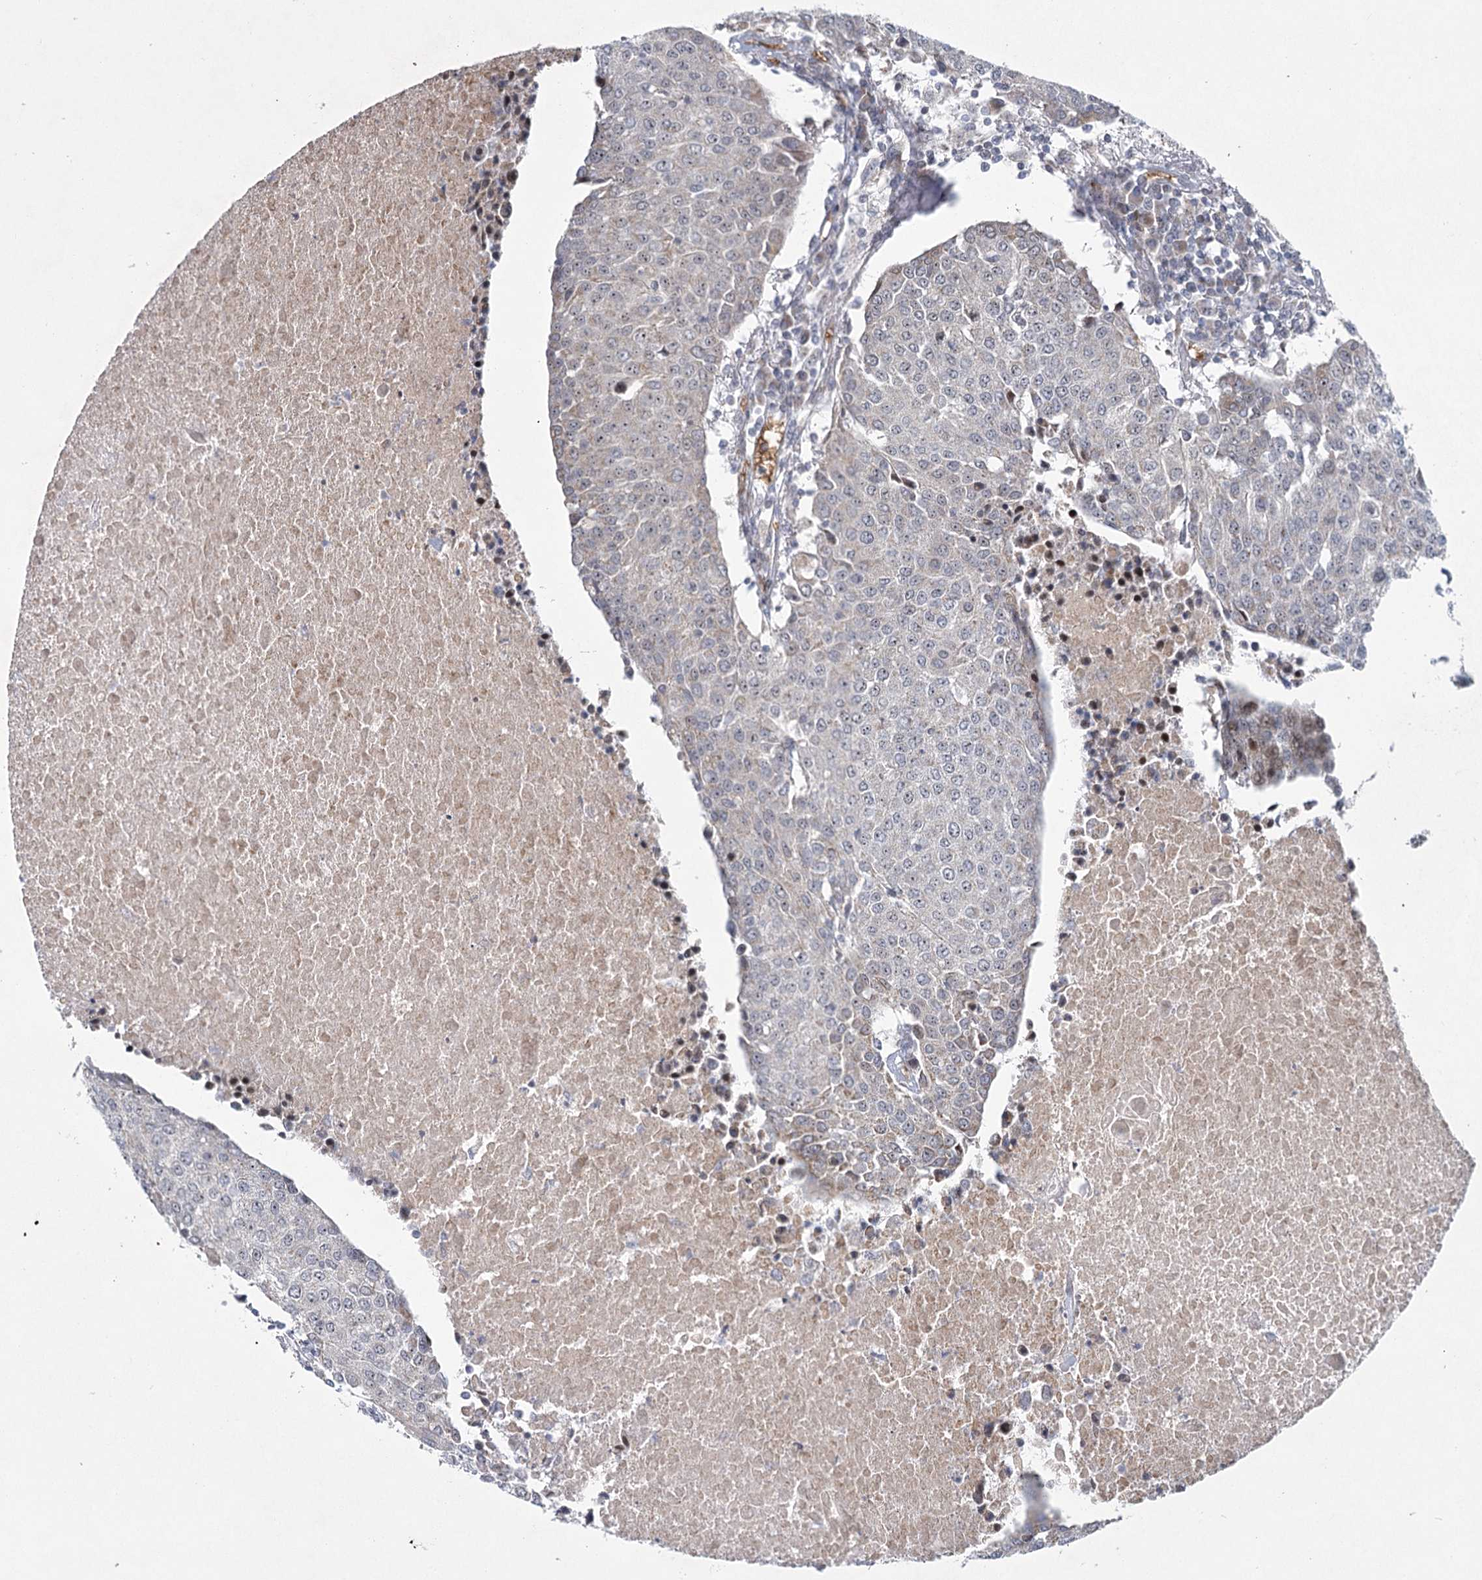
{"staining": {"intensity": "negative", "quantity": "none", "location": "none"}, "tissue": "urothelial cancer", "cell_type": "Tumor cells", "image_type": "cancer", "snomed": [{"axis": "morphology", "description": "Urothelial carcinoma, High grade"}, {"axis": "topography", "description": "Urinary bladder"}], "caption": "Tumor cells are negative for protein expression in human urothelial cancer.", "gene": "NSMCE4A", "patient": {"sex": "female", "age": 85}}